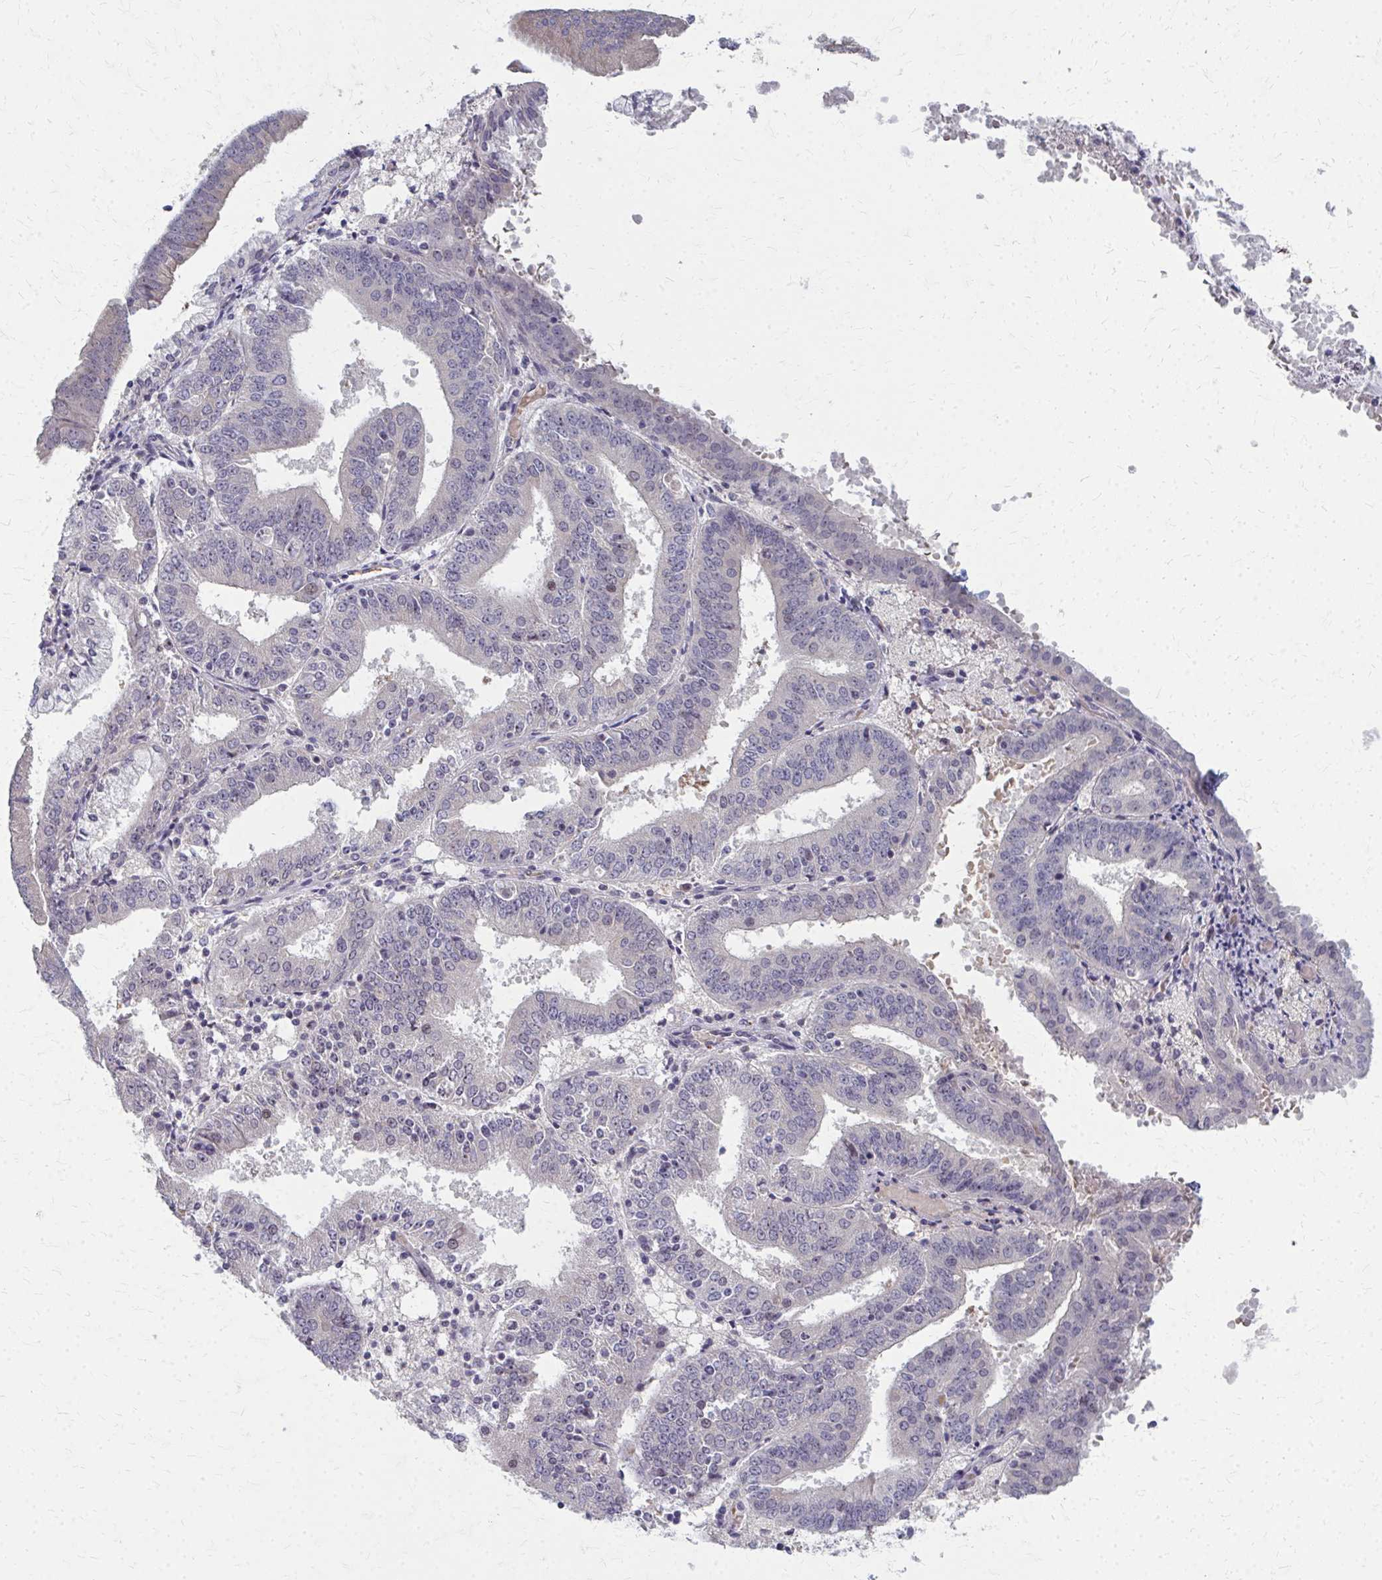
{"staining": {"intensity": "negative", "quantity": "none", "location": "none"}, "tissue": "endometrial cancer", "cell_type": "Tumor cells", "image_type": "cancer", "snomed": [{"axis": "morphology", "description": "Adenocarcinoma, NOS"}, {"axis": "topography", "description": "Endometrium"}], "caption": "Endometrial cancer (adenocarcinoma) was stained to show a protein in brown. There is no significant positivity in tumor cells.", "gene": "NUDT16", "patient": {"sex": "female", "age": 63}}